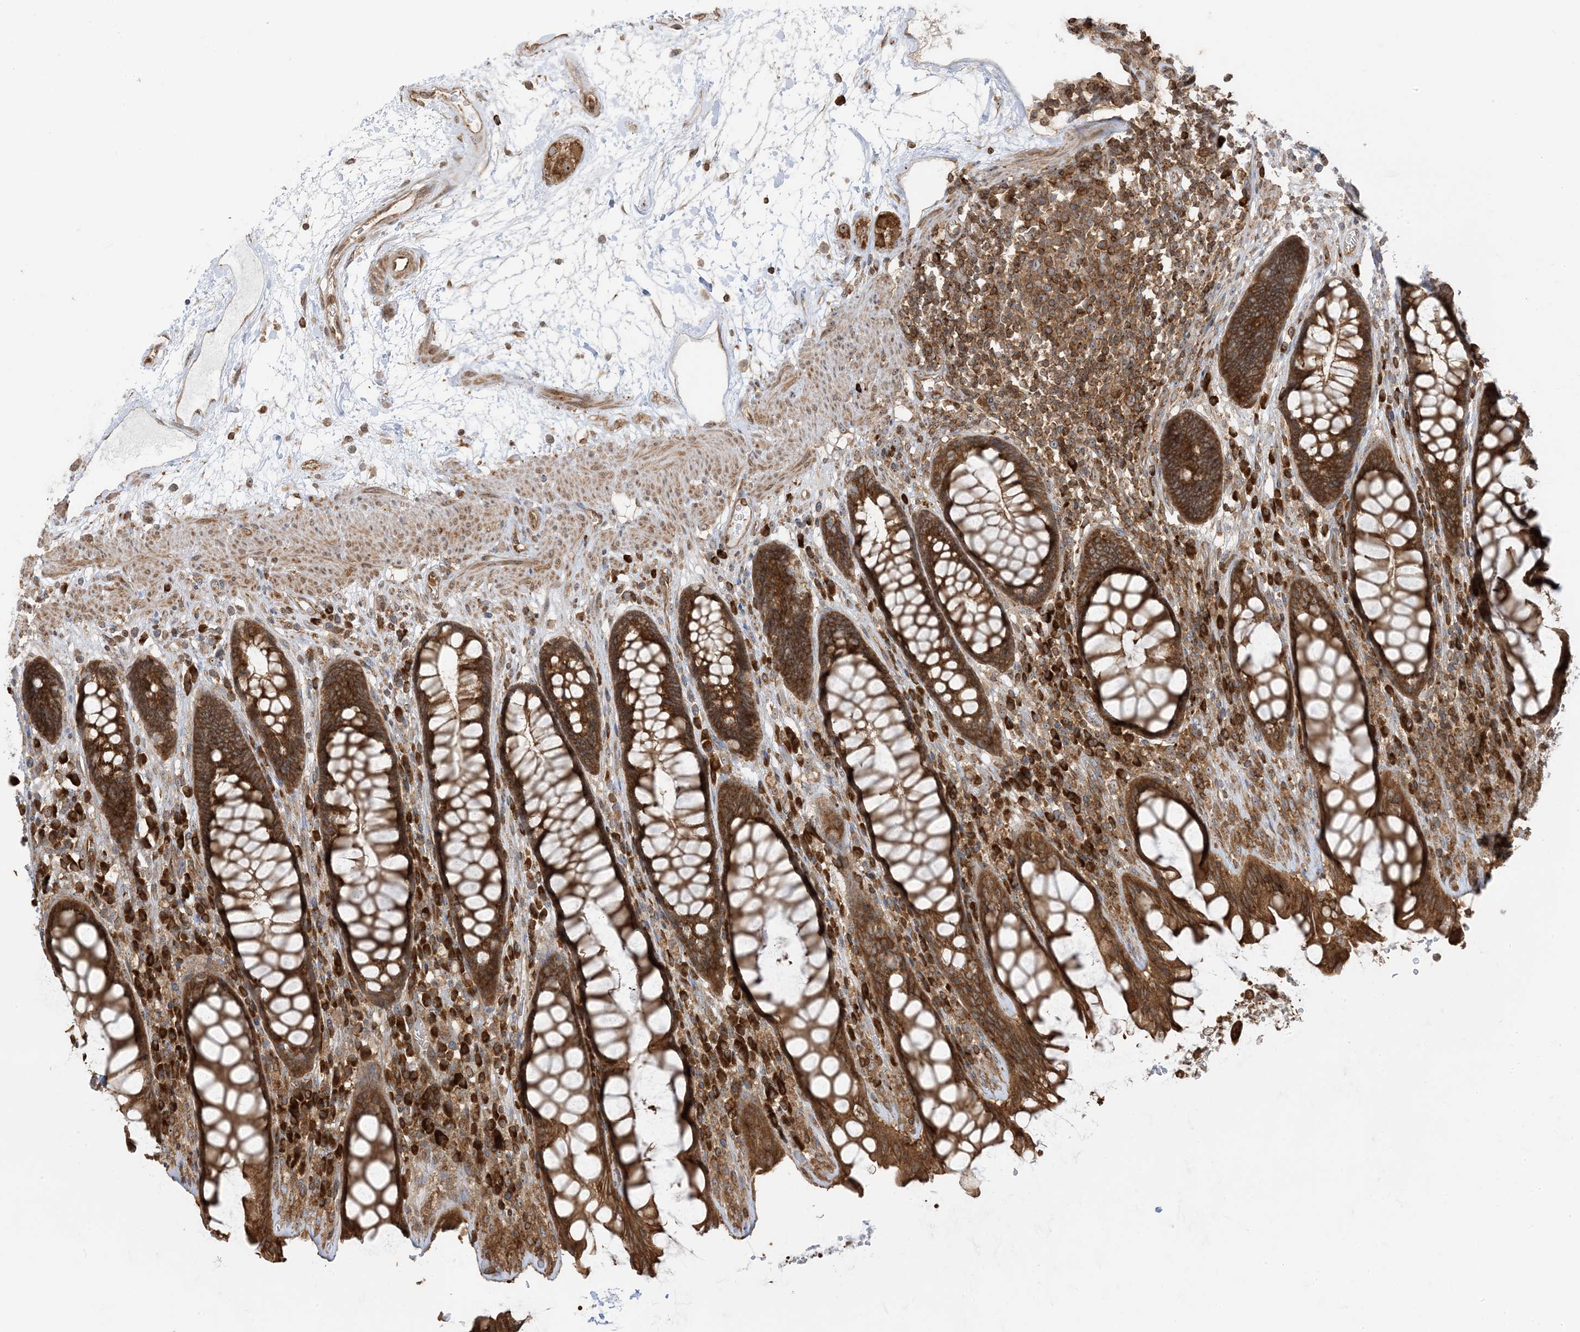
{"staining": {"intensity": "strong", "quantity": ">75%", "location": "cytoplasmic/membranous"}, "tissue": "rectum", "cell_type": "Glandular cells", "image_type": "normal", "snomed": [{"axis": "morphology", "description": "Normal tissue, NOS"}, {"axis": "topography", "description": "Rectum"}], "caption": "Rectum stained with immunohistochemistry (IHC) displays strong cytoplasmic/membranous positivity in approximately >75% of glandular cells. (Brightfield microscopy of DAB IHC at high magnification).", "gene": "SRP72", "patient": {"sex": "male", "age": 64}}